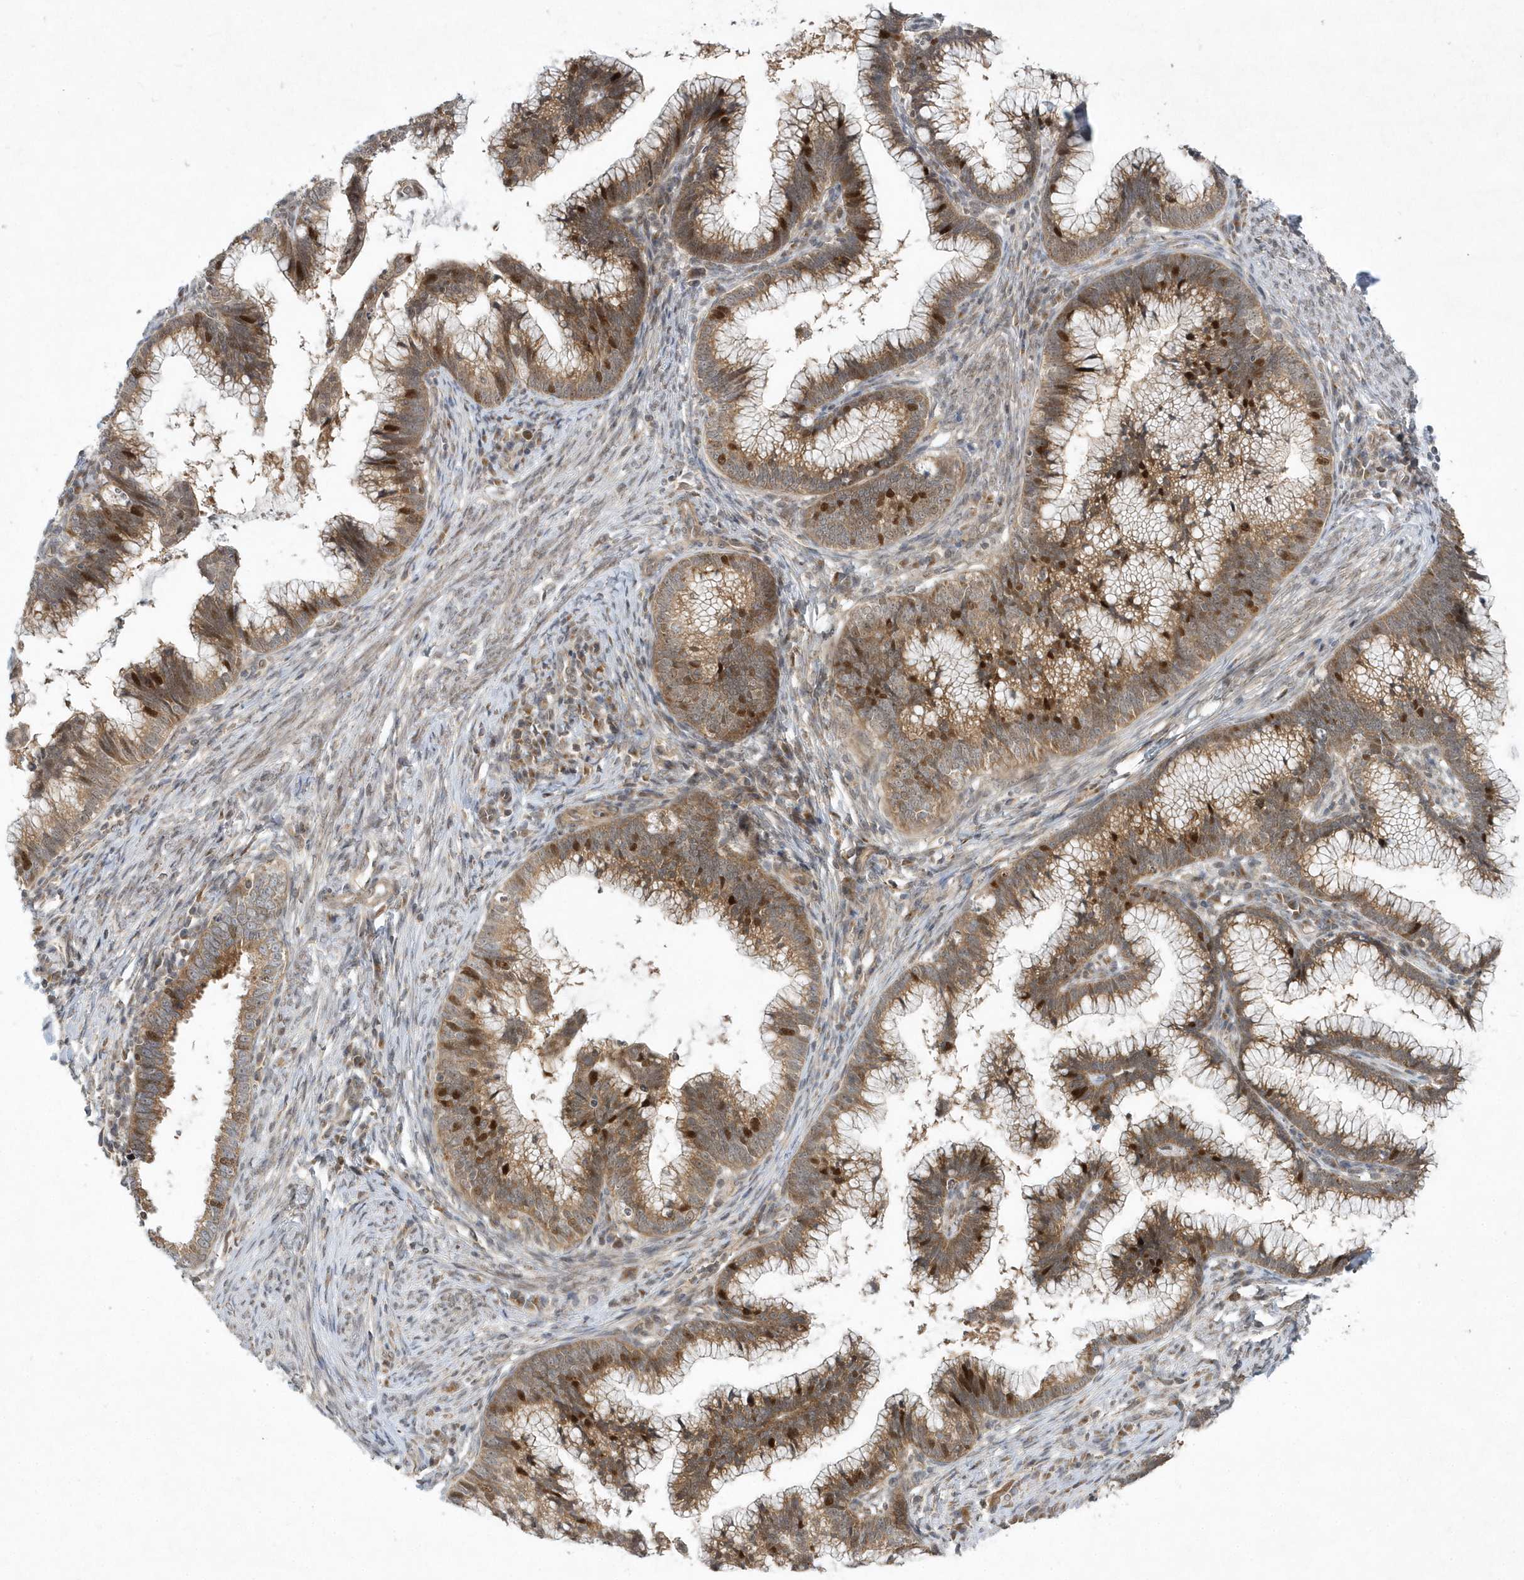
{"staining": {"intensity": "moderate", "quantity": ">75%", "location": "cytoplasmic/membranous,nuclear"}, "tissue": "cervical cancer", "cell_type": "Tumor cells", "image_type": "cancer", "snomed": [{"axis": "morphology", "description": "Adenocarcinoma, NOS"}, {"axis": "topography", "description": "Cervix"}], "caption": "IHC (DAB (3,3'-diaminobenzidine)) staining of adenocarcinoma (cervical) shows moderate cytoplasmic/membranous and nuclear protein expression in approximately >75% of tumor cells. The staining was performed using DAB, with brown indicating positive protein expression. Nuclei are stained blue with hematoxylin.", "gene": "MXI1", "patient": {"sex": "female", "age": 36}}